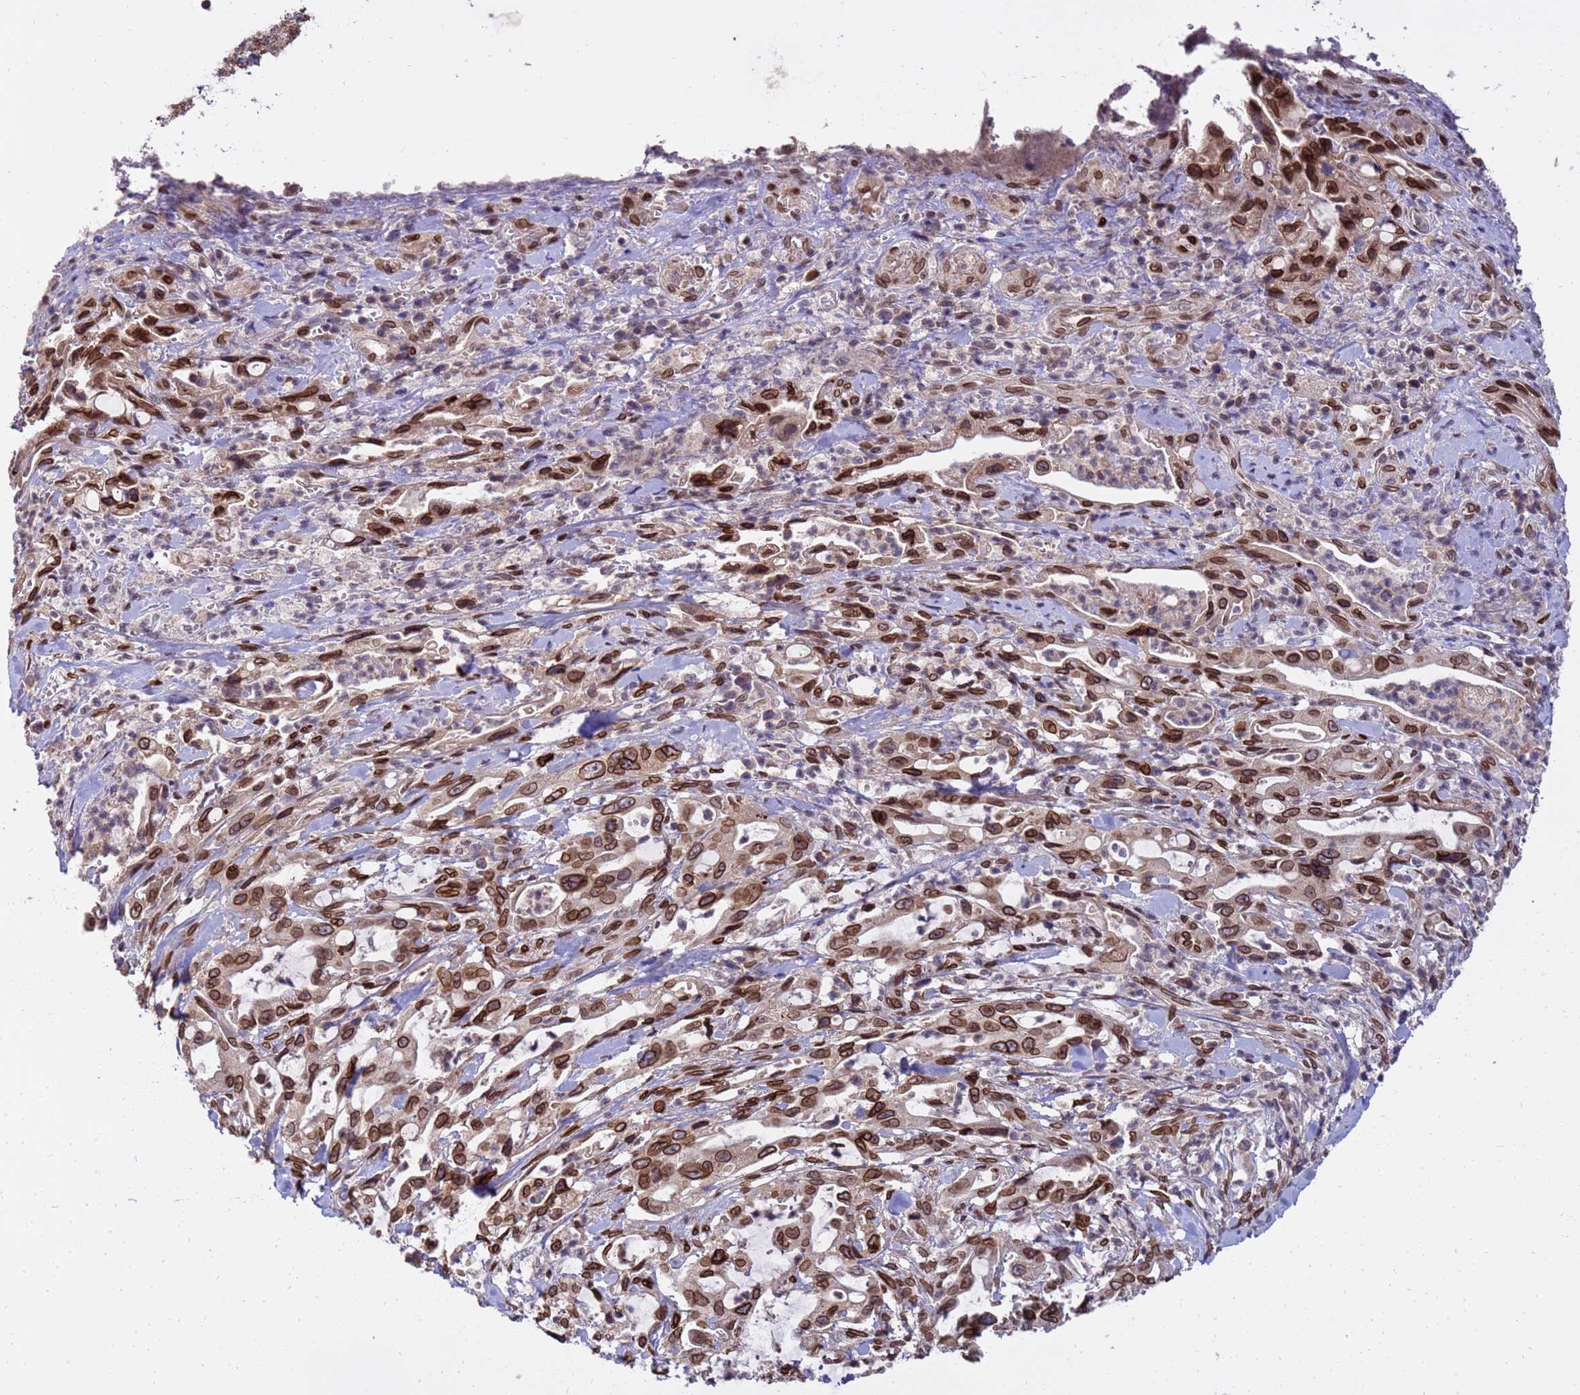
{"staining": {"intensity": "strong", "quantity": ">75%", "location": "cytoplasmic/membranous,nuclear"}, "tissue": "pancreatic cancer", "cell_type": "Tumor cells", "image_type": "cancer", "snomed": [{"axis": "morphology", "description": "Adenocarcinoma, NOS"}, {"axis": "topography", "description": "Pancreas"}], "caption": "A brown stain highlights strong cytoplasmic/membranous and nuclear staining of a protein in human pancreatic cancer (adenocarcinoma) tumor cells.", "gene": "GPR135", "patient": {"sex": "female", "age": 61}}